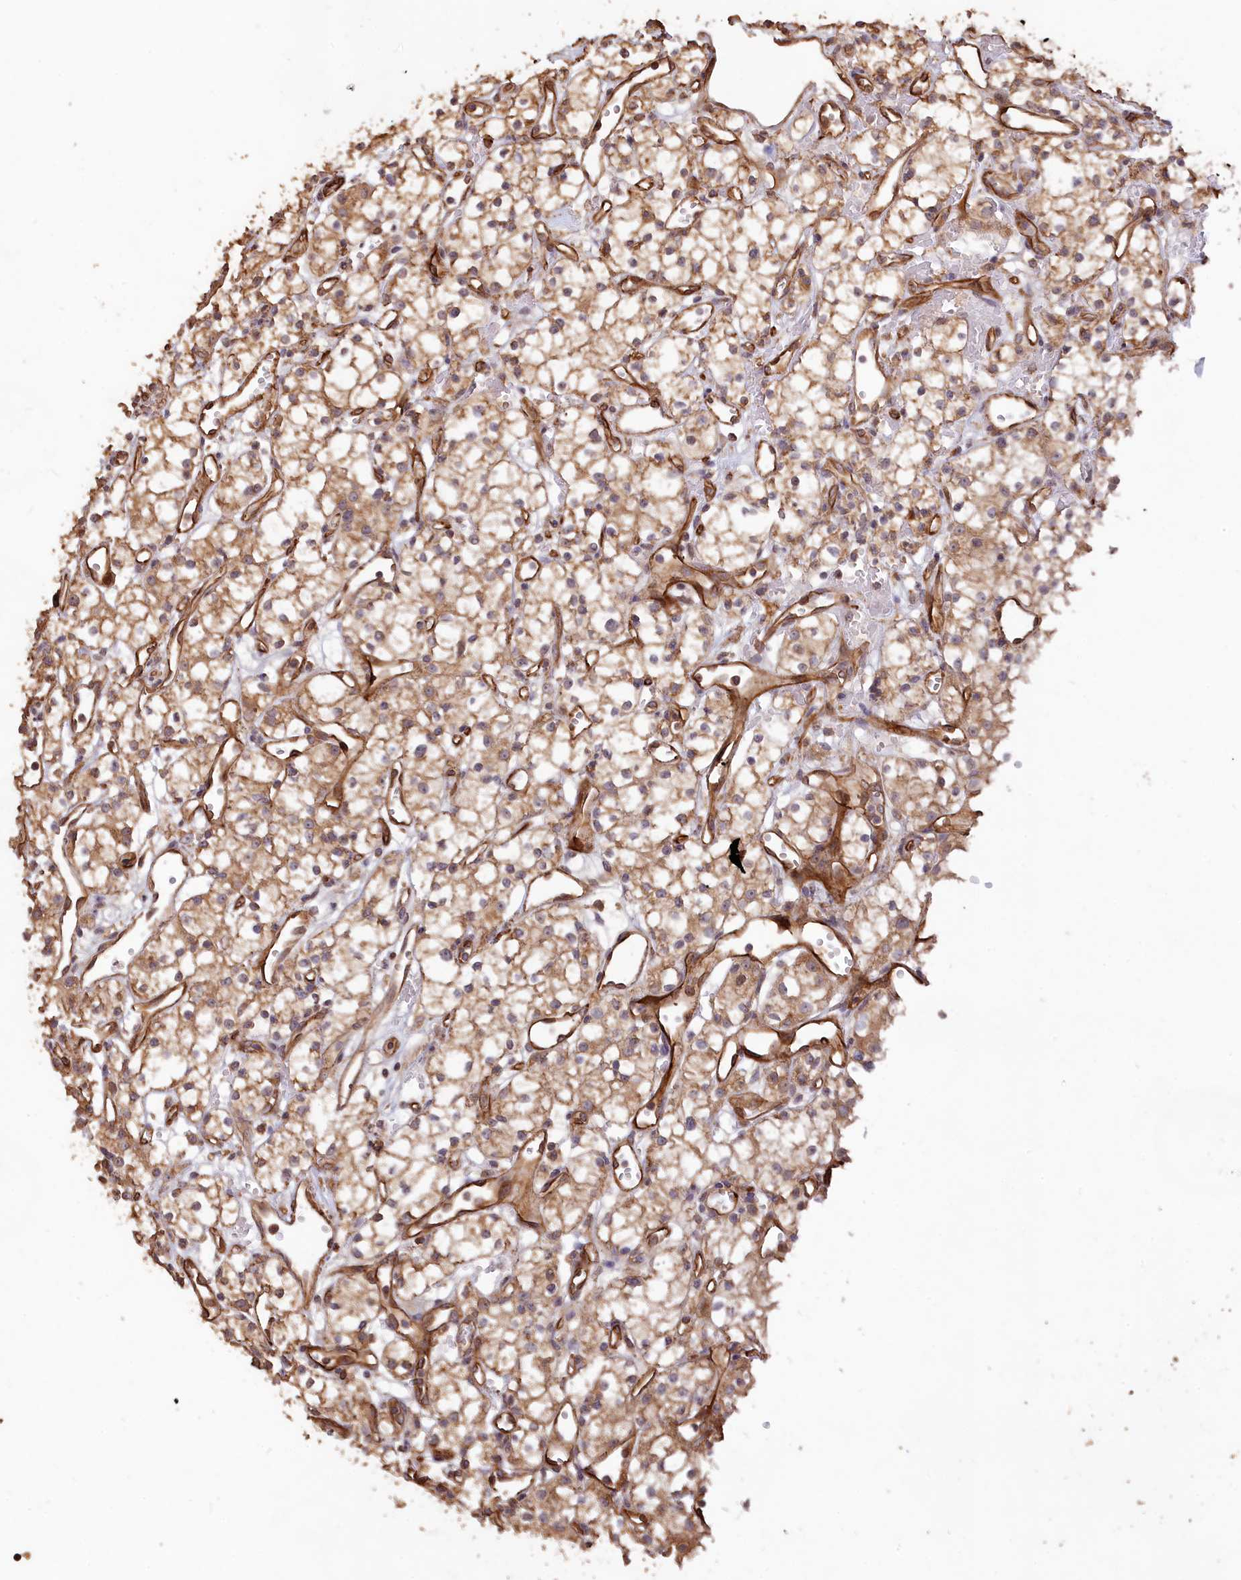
{"staining": {"intensity": "weak", "quantity": ">75%", "location": "cytoplasmic/membranous"}, "tissue": "renal cancer", "cell_type": "Tumor cells", "image_type": "cancer", "snomed": [{"axis": "morphology", "description": "Adenocarcinoma, NOS"}, {"axis": "topography", "description": "Kidney"}], "caption": "Protein expression analysis of renal cancer shows weak cytoplasmic/membranous expression in approximately >75% of tumor cells. (Brightfield microscopy of DAB IHC at high magnification).", "gene": "LAYN", "patient": {"sex": "male", "age": 59}}